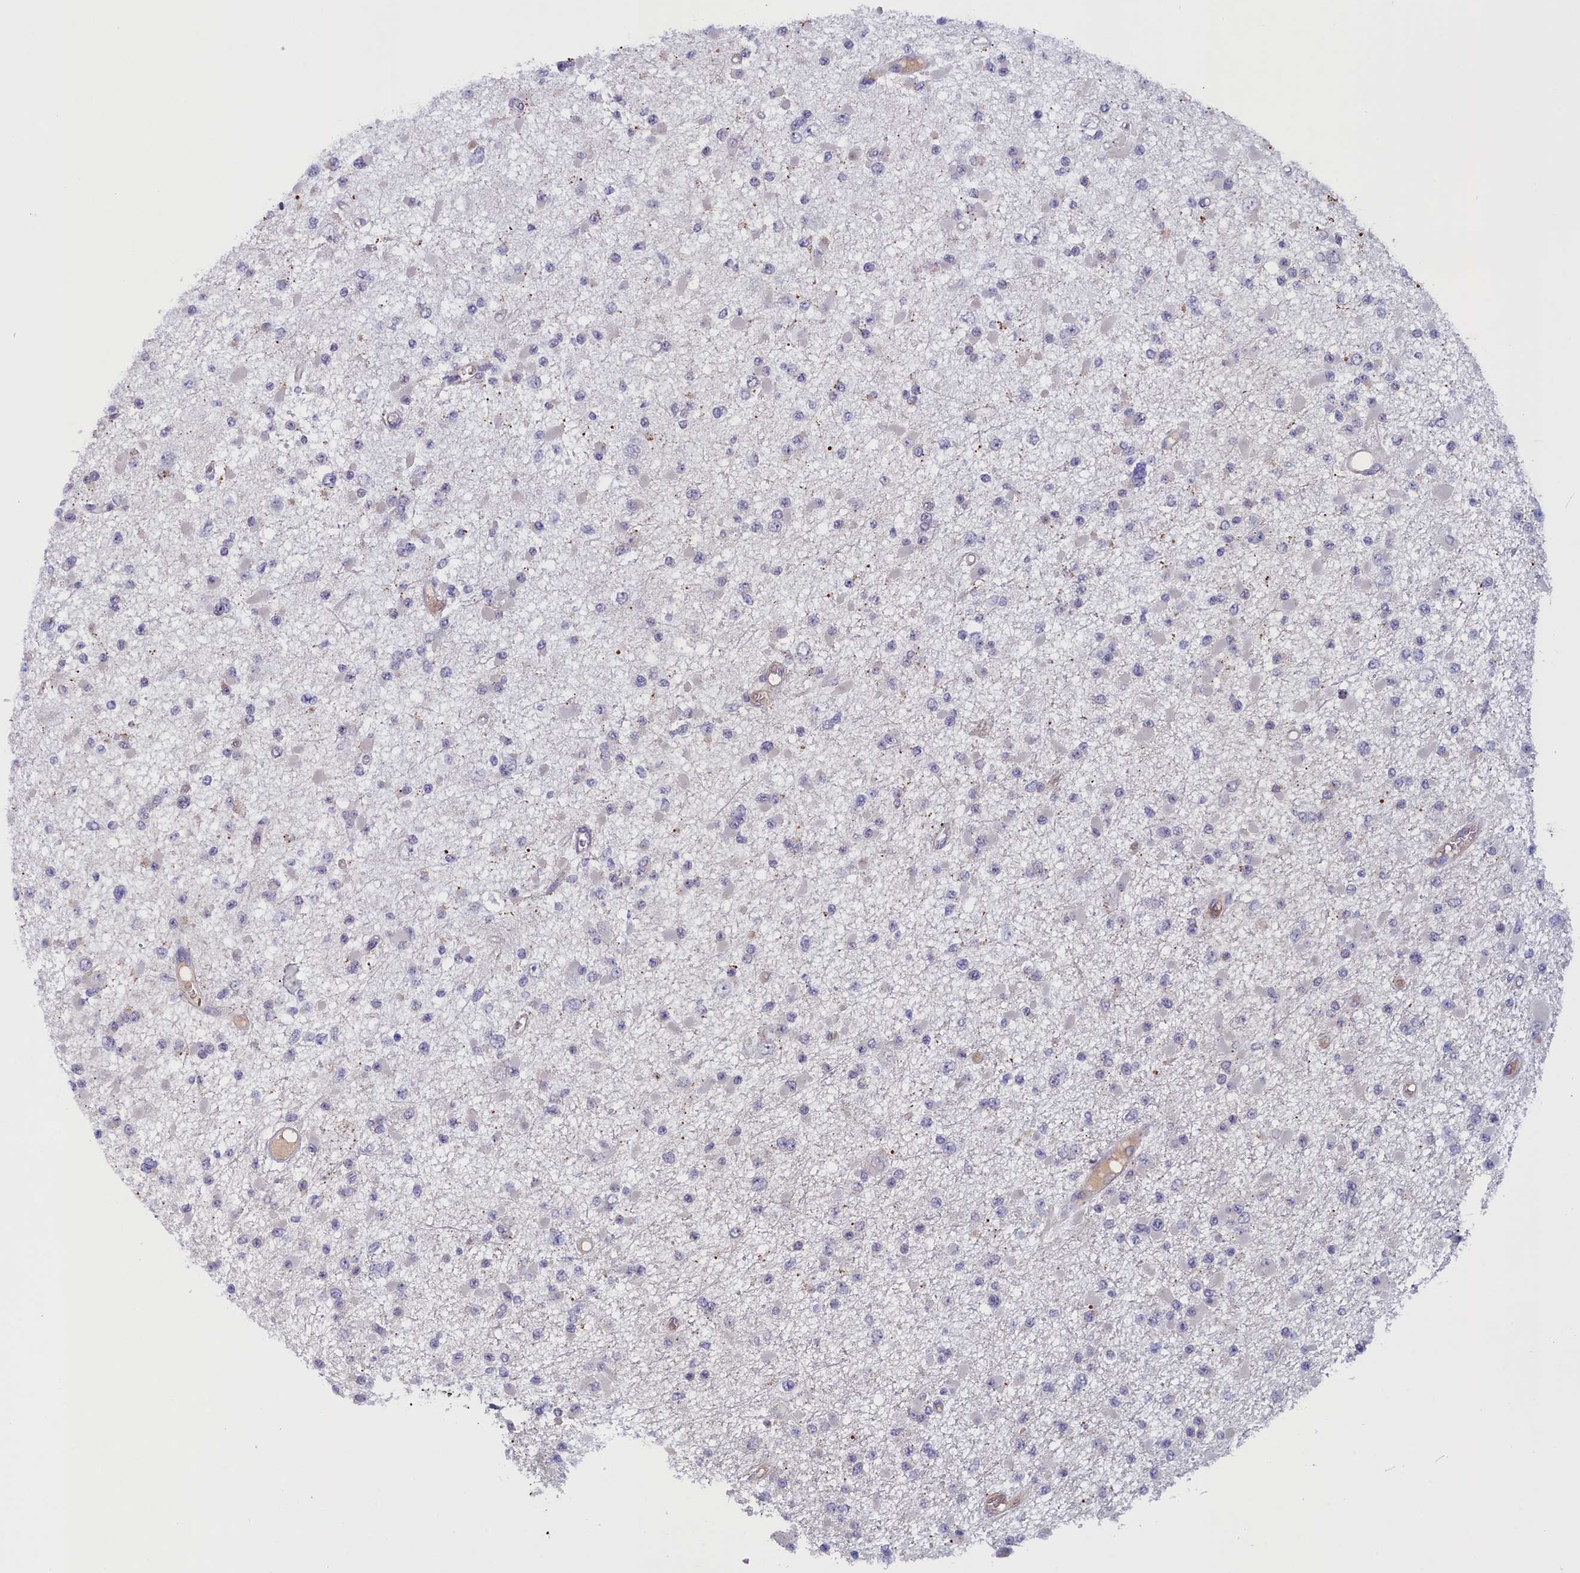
{"staining": {"intensity": "negative", "quantity": "none", "location": "none"}, "tissue": "glioma", "cell_type": "Tumor cells", "image_type": "cancer", "snomed": [{"axis": "morphology", "description": "Glioma, malignant, Low grade"}, {"axis": "topography", "description": "Brain"}], "caption": "Immunohistochemistry (IHC) photomicrograph of neoplastic tissue: low-grade glioma (malignant) stained with DAB (3,3'-diaminobenzidine) exhibits no significant protein staining in tumor cells. (Immunohistochemistry (IHC), brightfield microscopy, high magnification).", "gene": "IGFALS", "patient": {"sex": "female", "age": 22}}